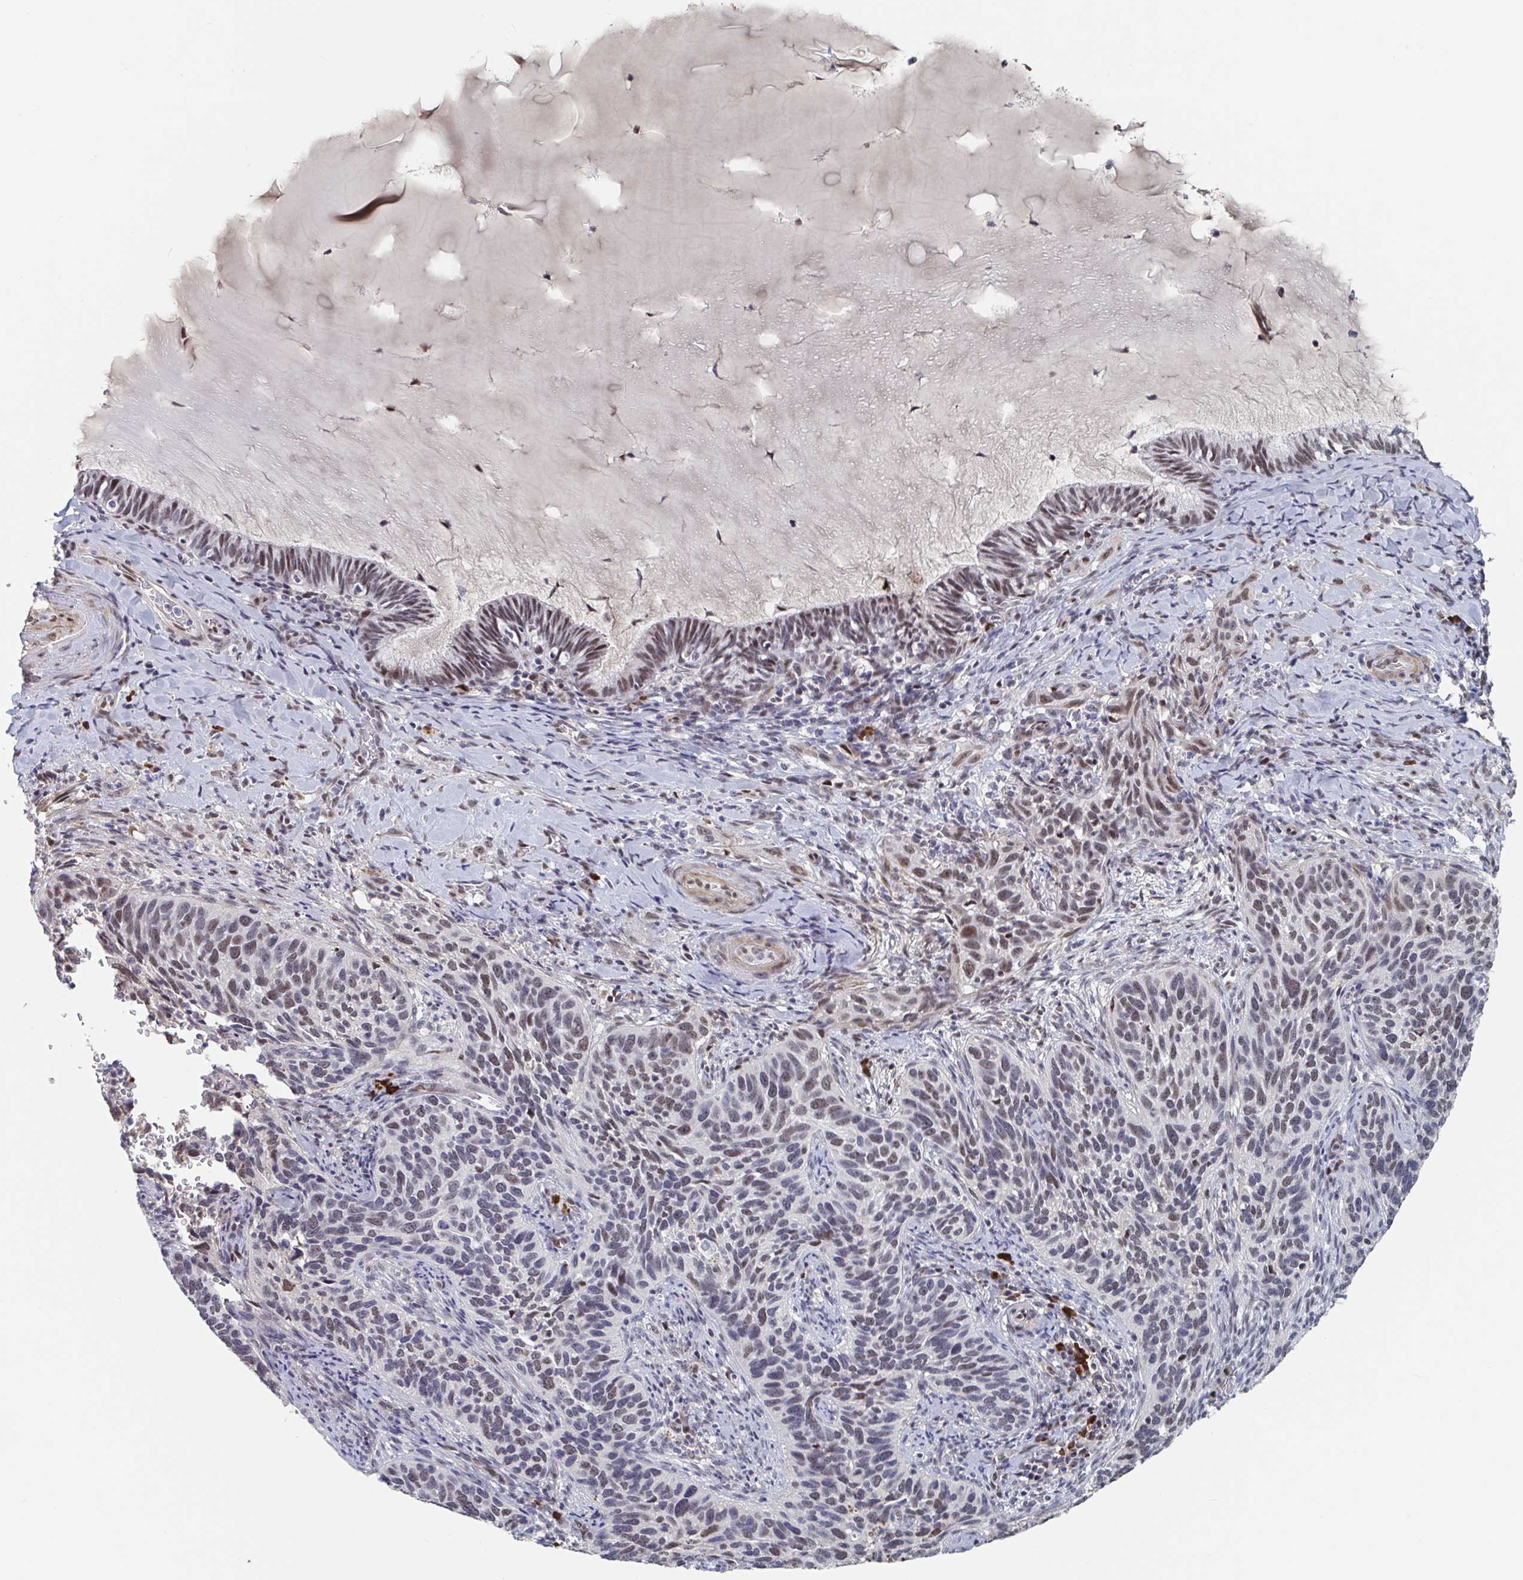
{"staining": {"intensity": "moderate", "quantity": "25%-75%", "location": "nuclear"}, "tissue": "cervical cancer", "cell_type": "Tumor cells", "image_type": "cancer", "snomed": [{"axis": "morphology", "description": "Squamous cell carcinoma, NOS"}, {"axis": "topography", "description": "Cervix"}], "caption": "An immunohistochemistry histopathology image of neoplastic tissue is shown. Protein staining in brown shows moderate nuclear positivity in squamous cell carcinoma (cervical) within tumor cells.", "gene": "BCL7B", "patient": {"sex": "female", "age": 51}}